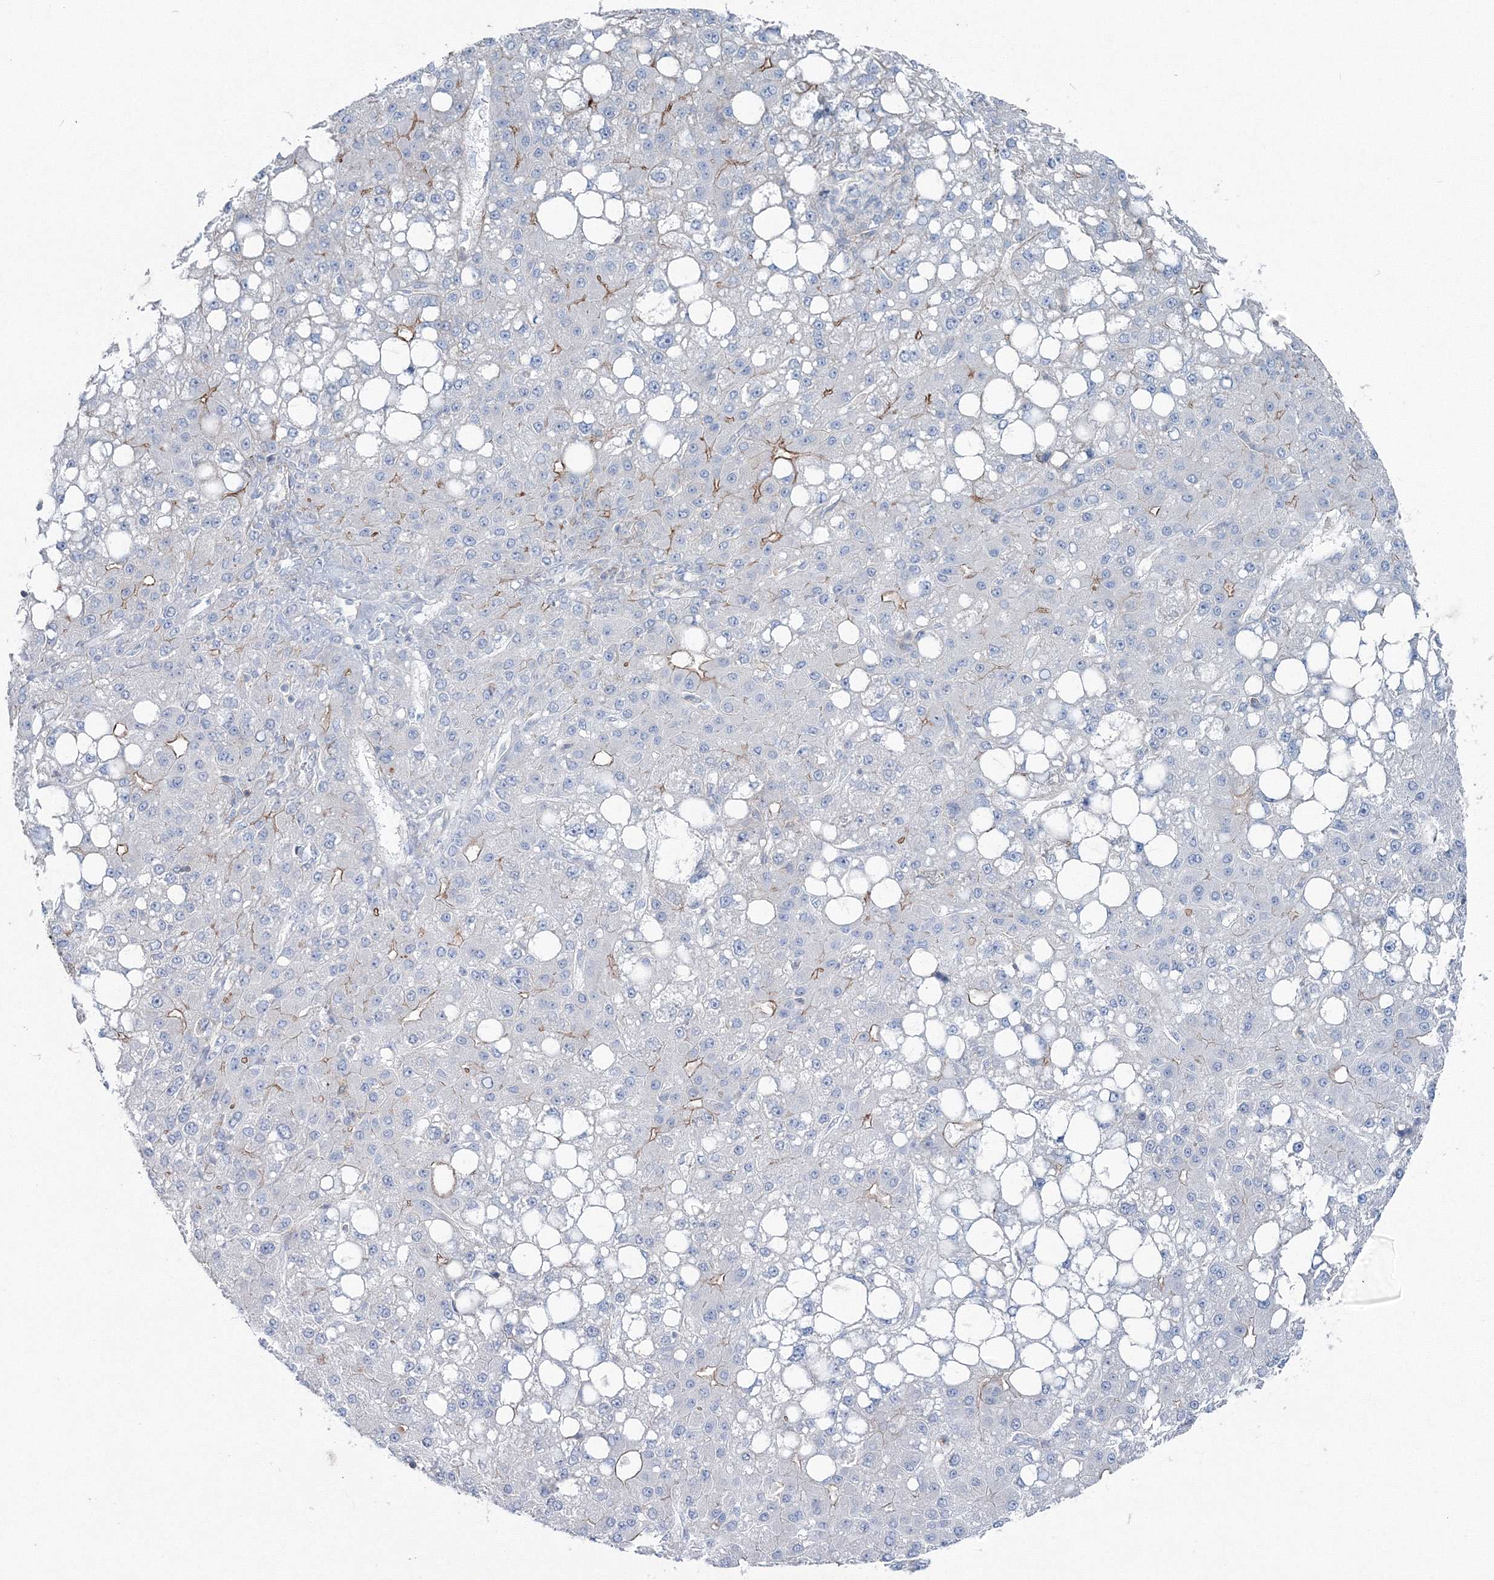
{"staining": {"intensity": "negative", "quantity": "none", "location": "none"}, "tissue": "liver cancer", "cell_type": "Tumor cells", "image_type": "cancer", "snomed": [{"axis": "morphology", "description": "Carcinoma, Hepatocellular, NOS"}, {"axis": "topography", "description": "Liver"}], "caption": "Tumor cells are negative for protein expression in human hepatocellular carcinoma (liver).", "gene": "GGA2", "patient": {"sex": "male", "age": 67}}